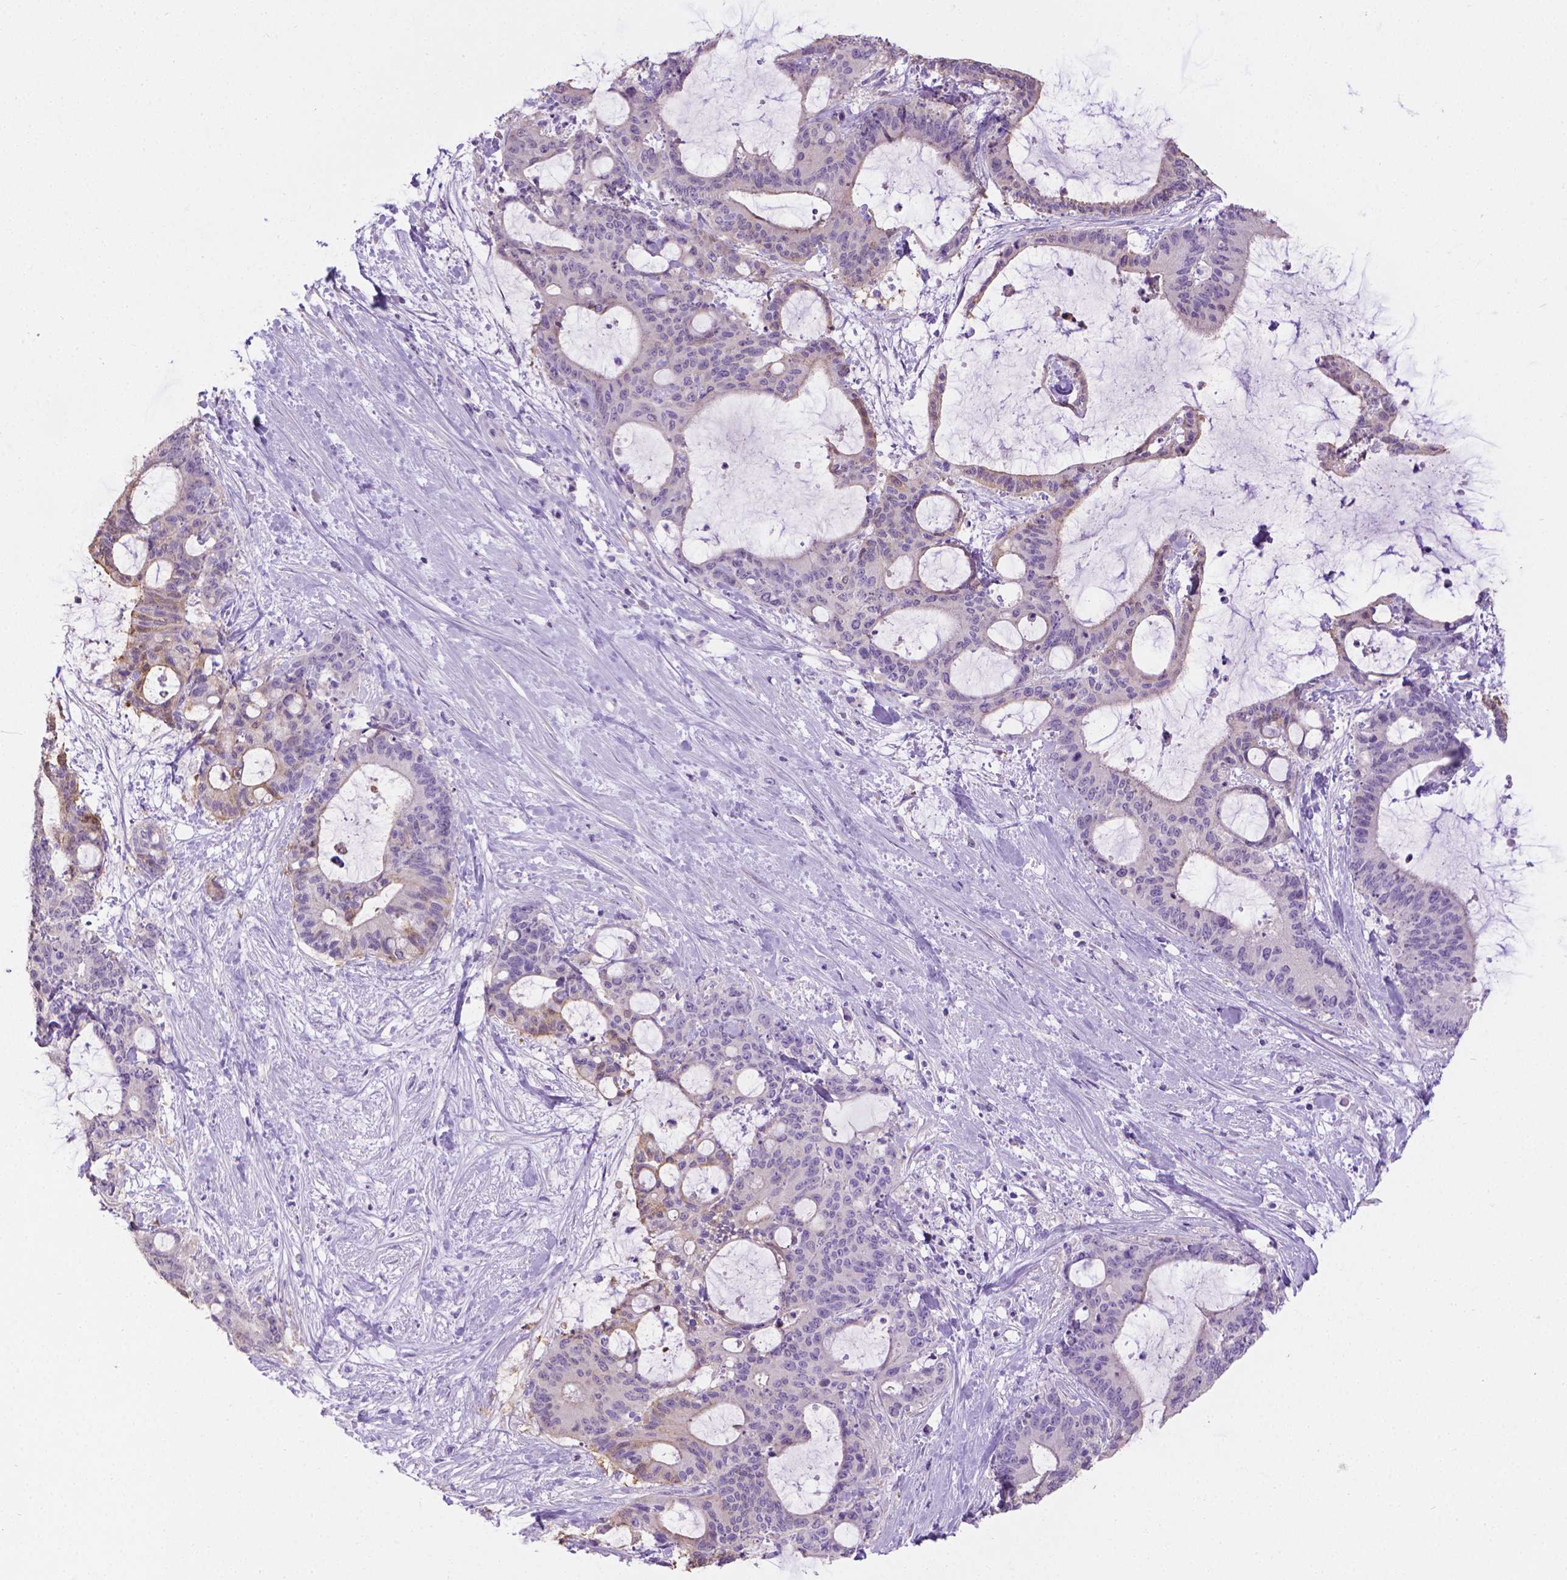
{"staining": {"intensity": "weak", "quantity": "<25%", "location": "cytoplasmic/membranous"}, "tissue": "liver cancer", "cell_type": "Tumor cells", "image_type": "cancer", "snomed": [{"axis": "morphology", "description": "Cholangiocarcinoma"}, {"axis": "topography", "description": "Liver"}], "caption": "High power microscopy histopathology image of an immunohistochemistry (IHC) photomicrograph of liver cancer, revealing no significant positivity in tumor cells.", "gene": "PNMA2", "patient": {"sex": "female", "age": 73}}